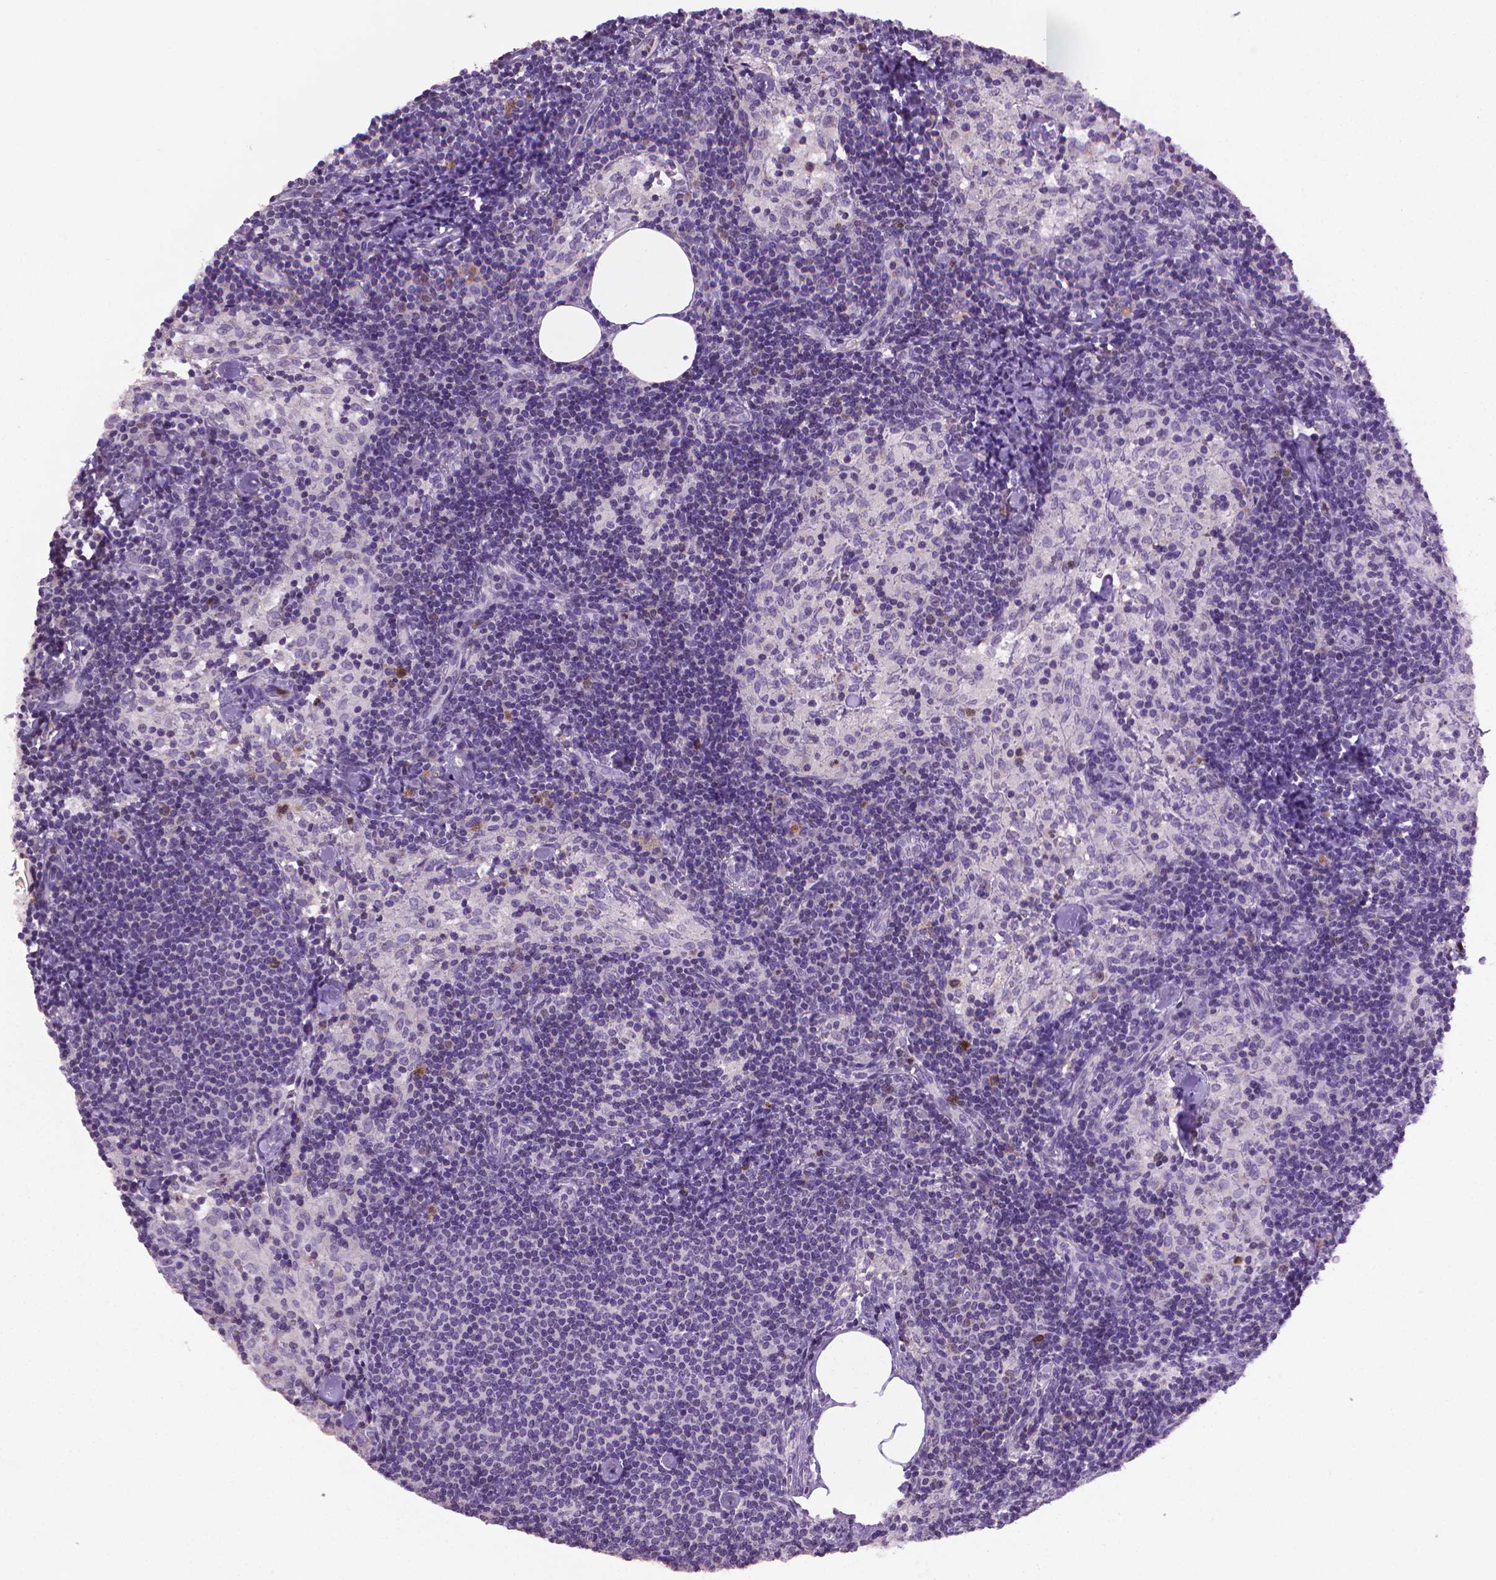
{"staining": {"intensity": "negative", "quantity": "none", "location": "none"}, "tissue": "lymph node", "cell_type": "Germinal center cells", "image_type": "normal", "snomed": [{"axis": "morphology", "description": "Normal tissue, NOS"}, {"axis": "topography", "description": "Lymph node"}], "caption": "DAB (3,3'-diaminobenzidine) immunohistochemical staining of normal human lymph node reveals no significant staining in germinal center cells.", "gene": "CDKN2D", "patient": {"sex": "female", "age": 69}}